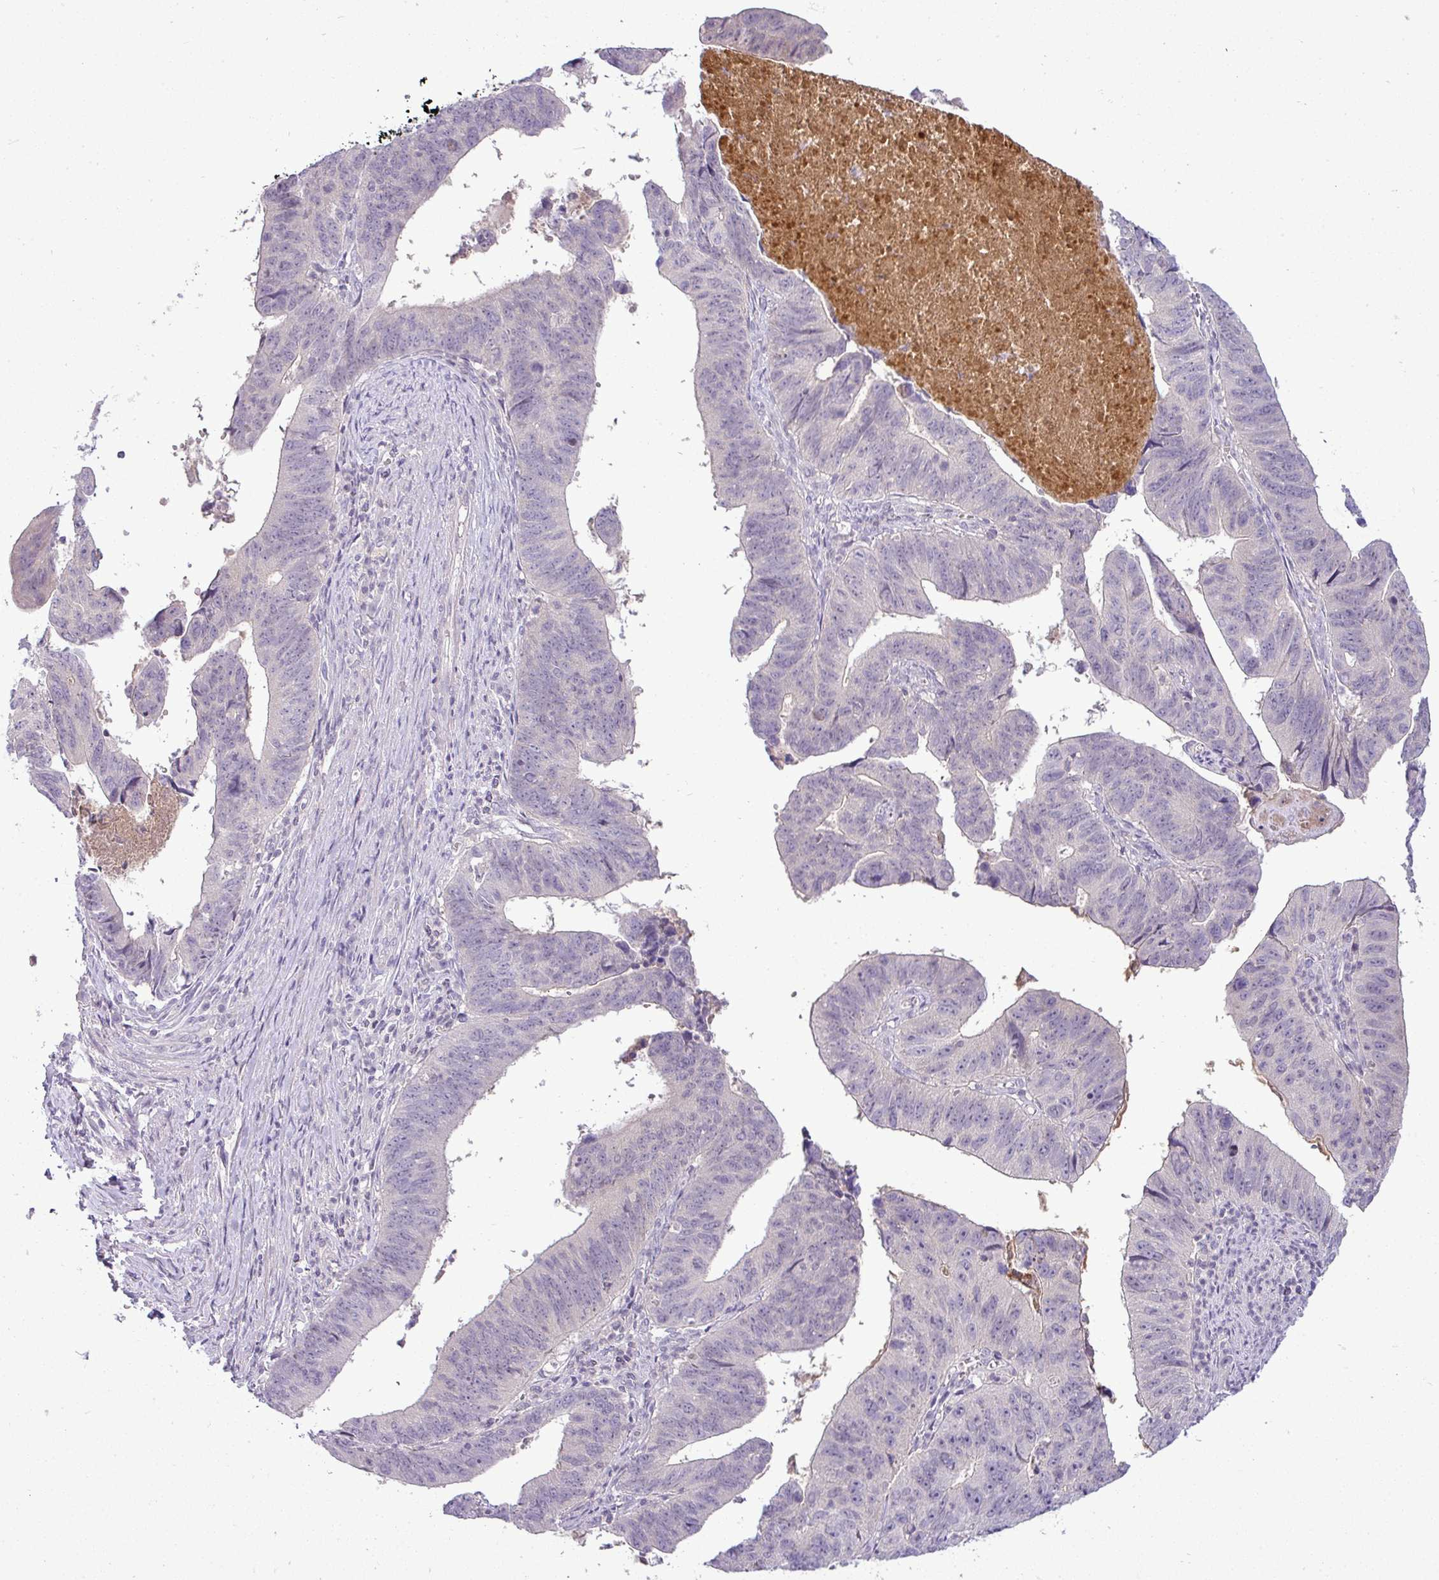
{"staining": {"intensity": "negative", "quantity": "none", "location": "none"}, "tissue": "stomach cancer", "cell_type": "Tumor cells", "image_type": "cancer", "snomed": [{"axis": "morphology", "description": "Adenocarcinoma, NOS"}, {"axis": "topography", "description": "Stomach"}], "caption": "DAB (3,3'-diaminobenzidine) immunohistochemical staining of stomach adenocarcinoma shows no significant staining in tumor cells.", "gene": "APOM", "patient": {"sex": "male", "age": 59}}